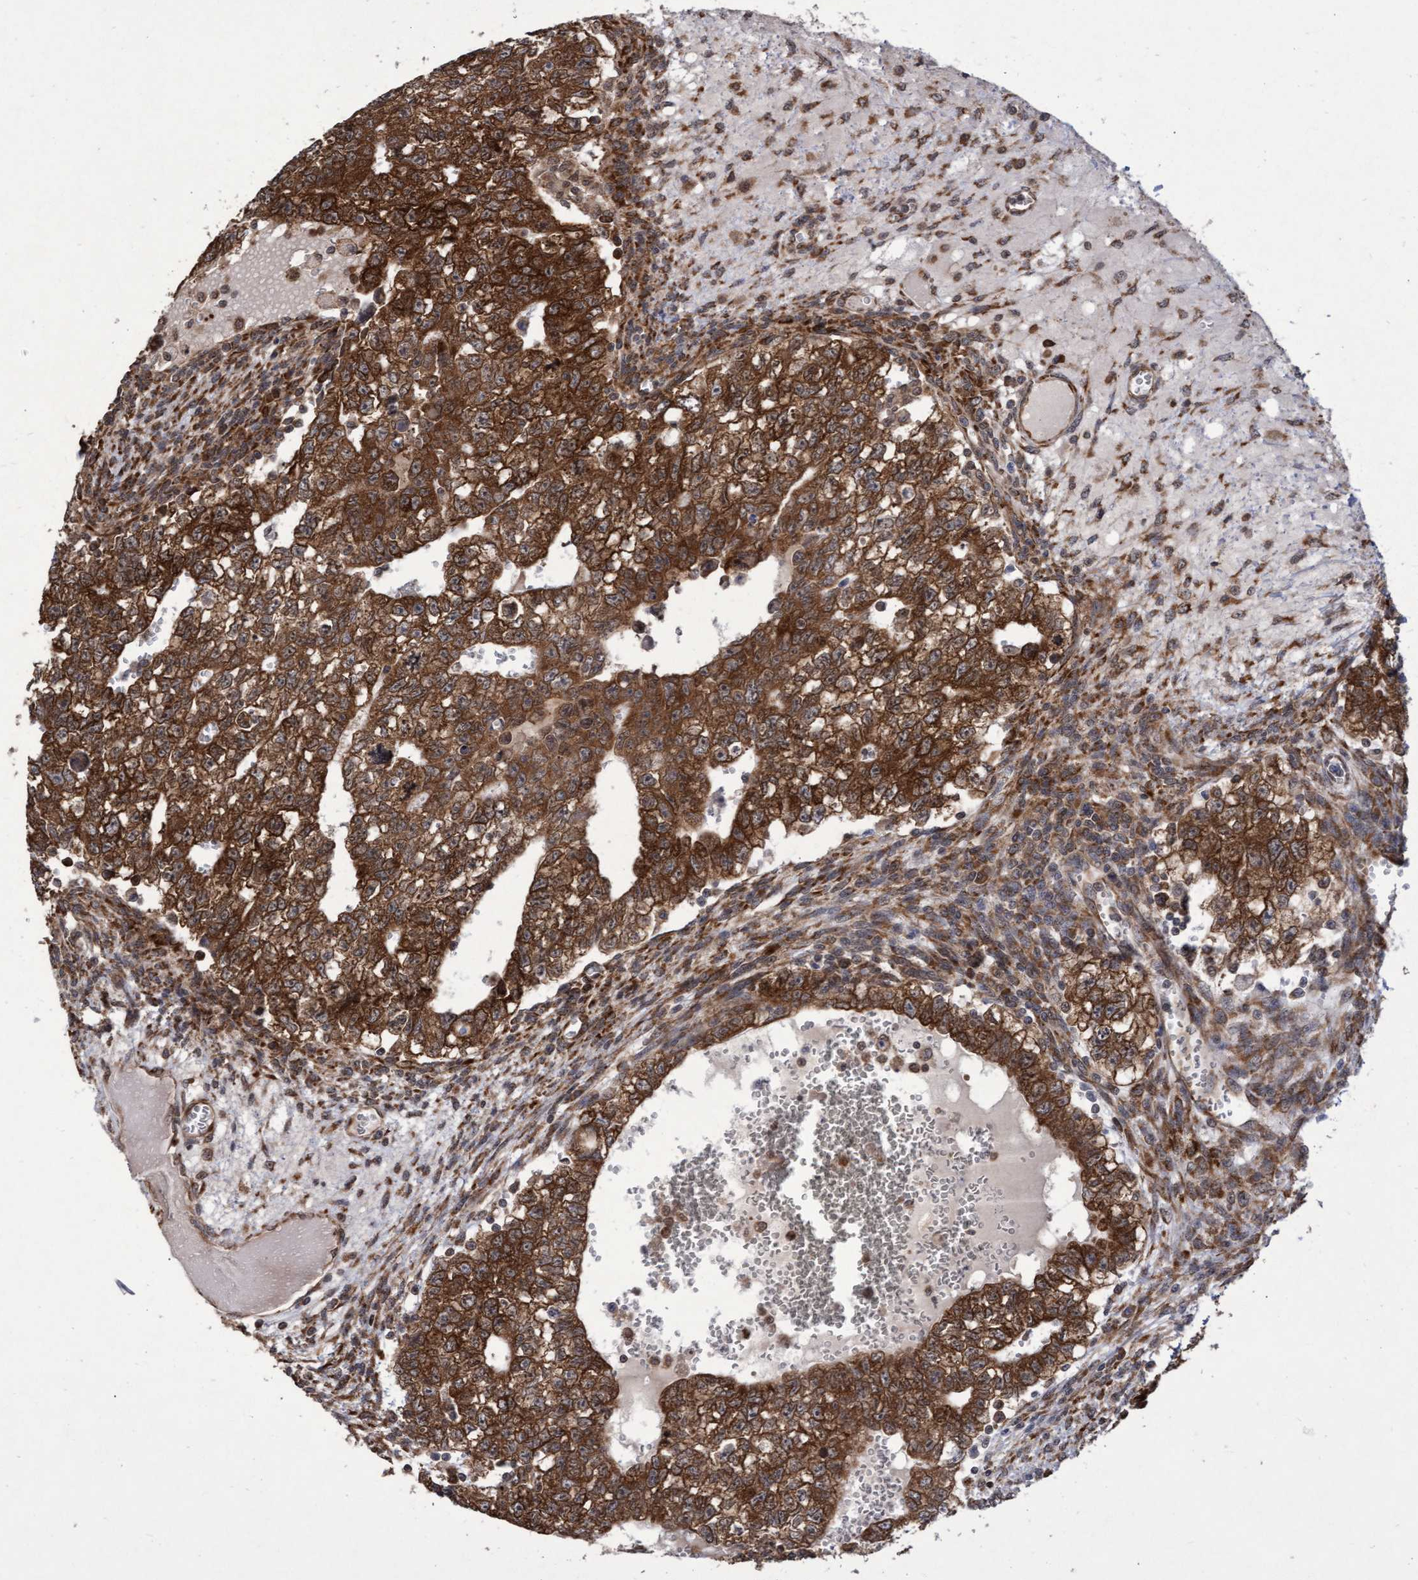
{"staining": {"intensity": "strong", "quantity": ">75%", "location": "cytoplasmic/membranous"}, "tissue": "testis cancer", "cell_type": "Tumor cells", "image_type": "cancer", "snomed": [{"axis": "morphology", "description": "Seminoma, NOS"}, {"axis": "morphology", "description": "Carcinoma, Embryonal, NOS"}, {"axis": "topography", "description": "Testis"}], "caption": "A photomicrograph of testis seminoma stained for a protein displays strong cytoplasmic/membranous brown staining in tumor cells.", "gene": "ABCF2", "patient": {"sex": "male", "age": 38}}